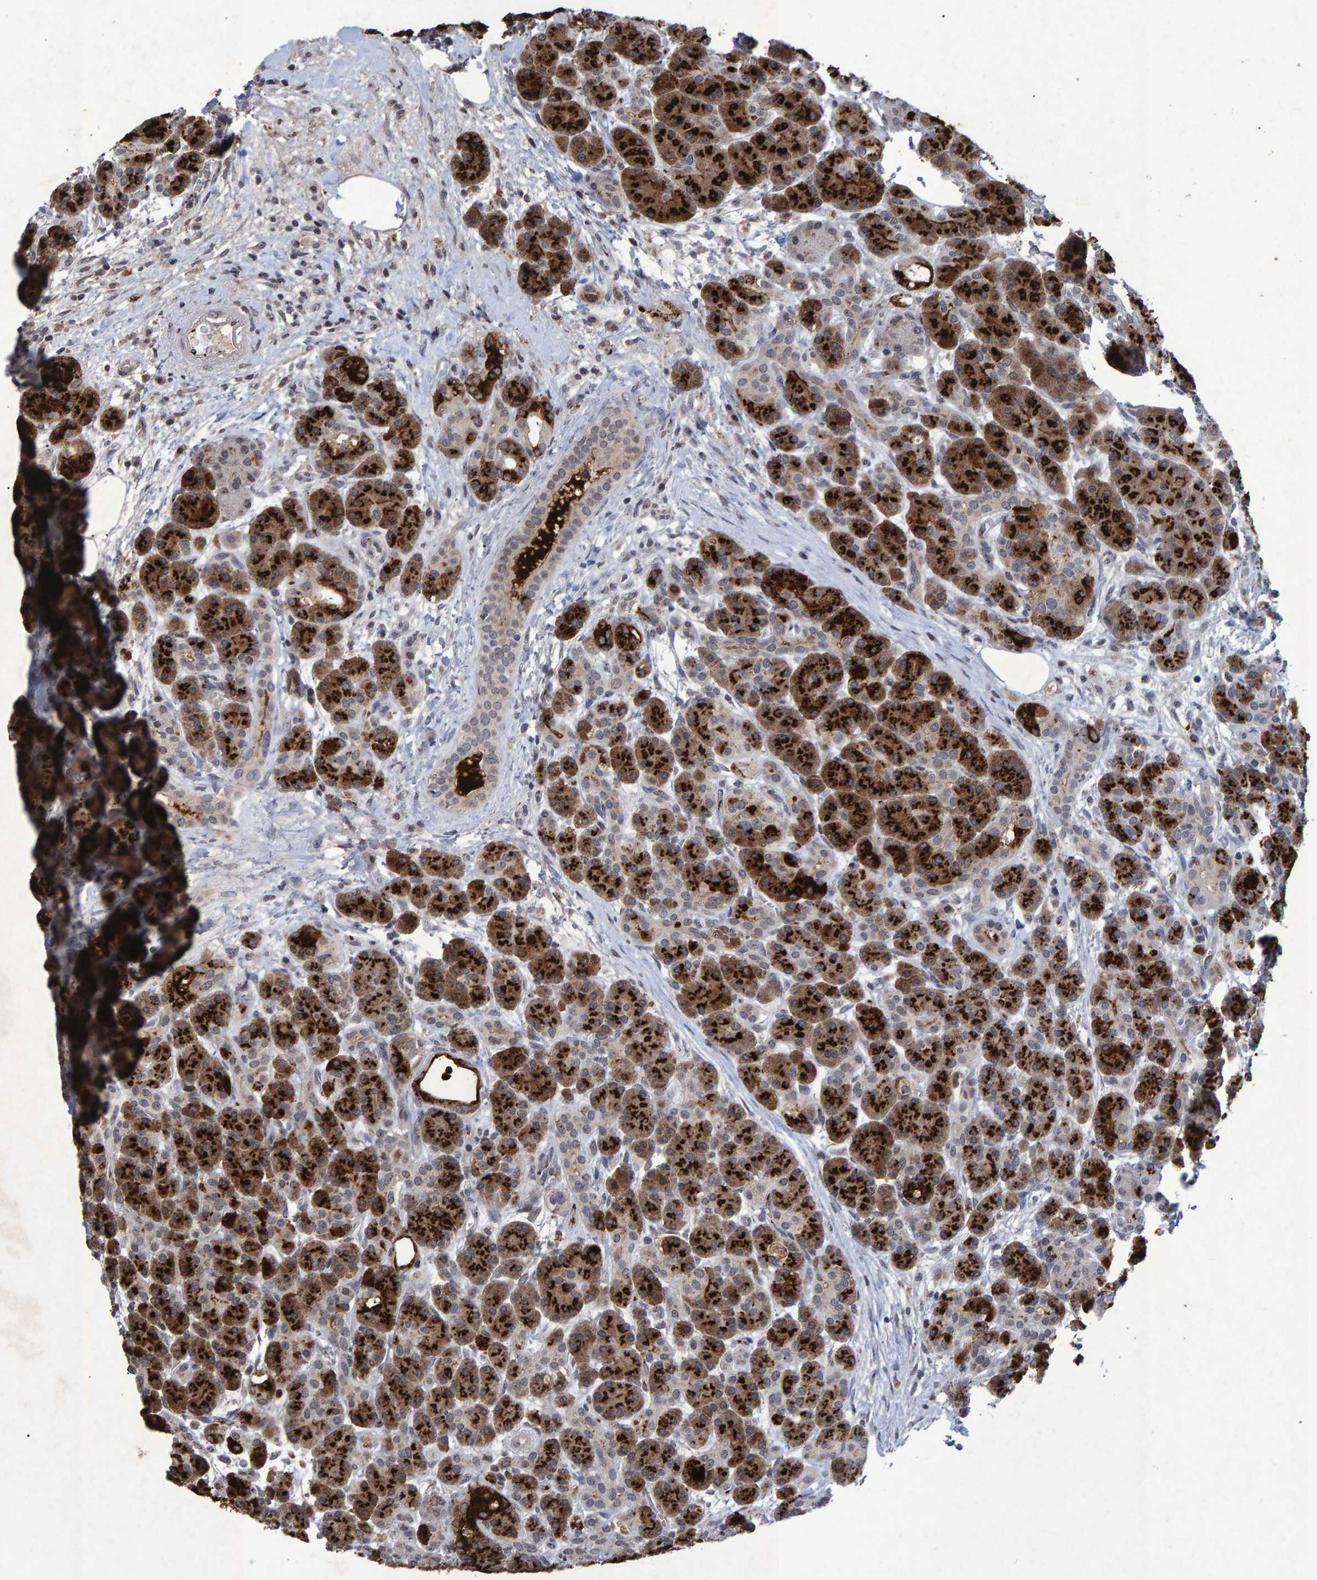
{"staining": {"intensity": "strong", "quantity": "25%-75%", "location": "cytoplasmic/membranous"}, "tissue": "pancreas", "cell_type": "Exocrine glandular cells", "image_type": "normal", "snomed": [{"axis": "morphology", "description": "Normal tissue, NOS"}, {"axis": "topography", "description": "Pancreas"}], "caption": "IHC of unremarkable human pancreas exhibits high levels of strong cytoplasmic/membranous positivity in about 25%-75% of exocrine glandular cells.", "gene": "GALC", "patient": {"sex": "male", "age": 63}}